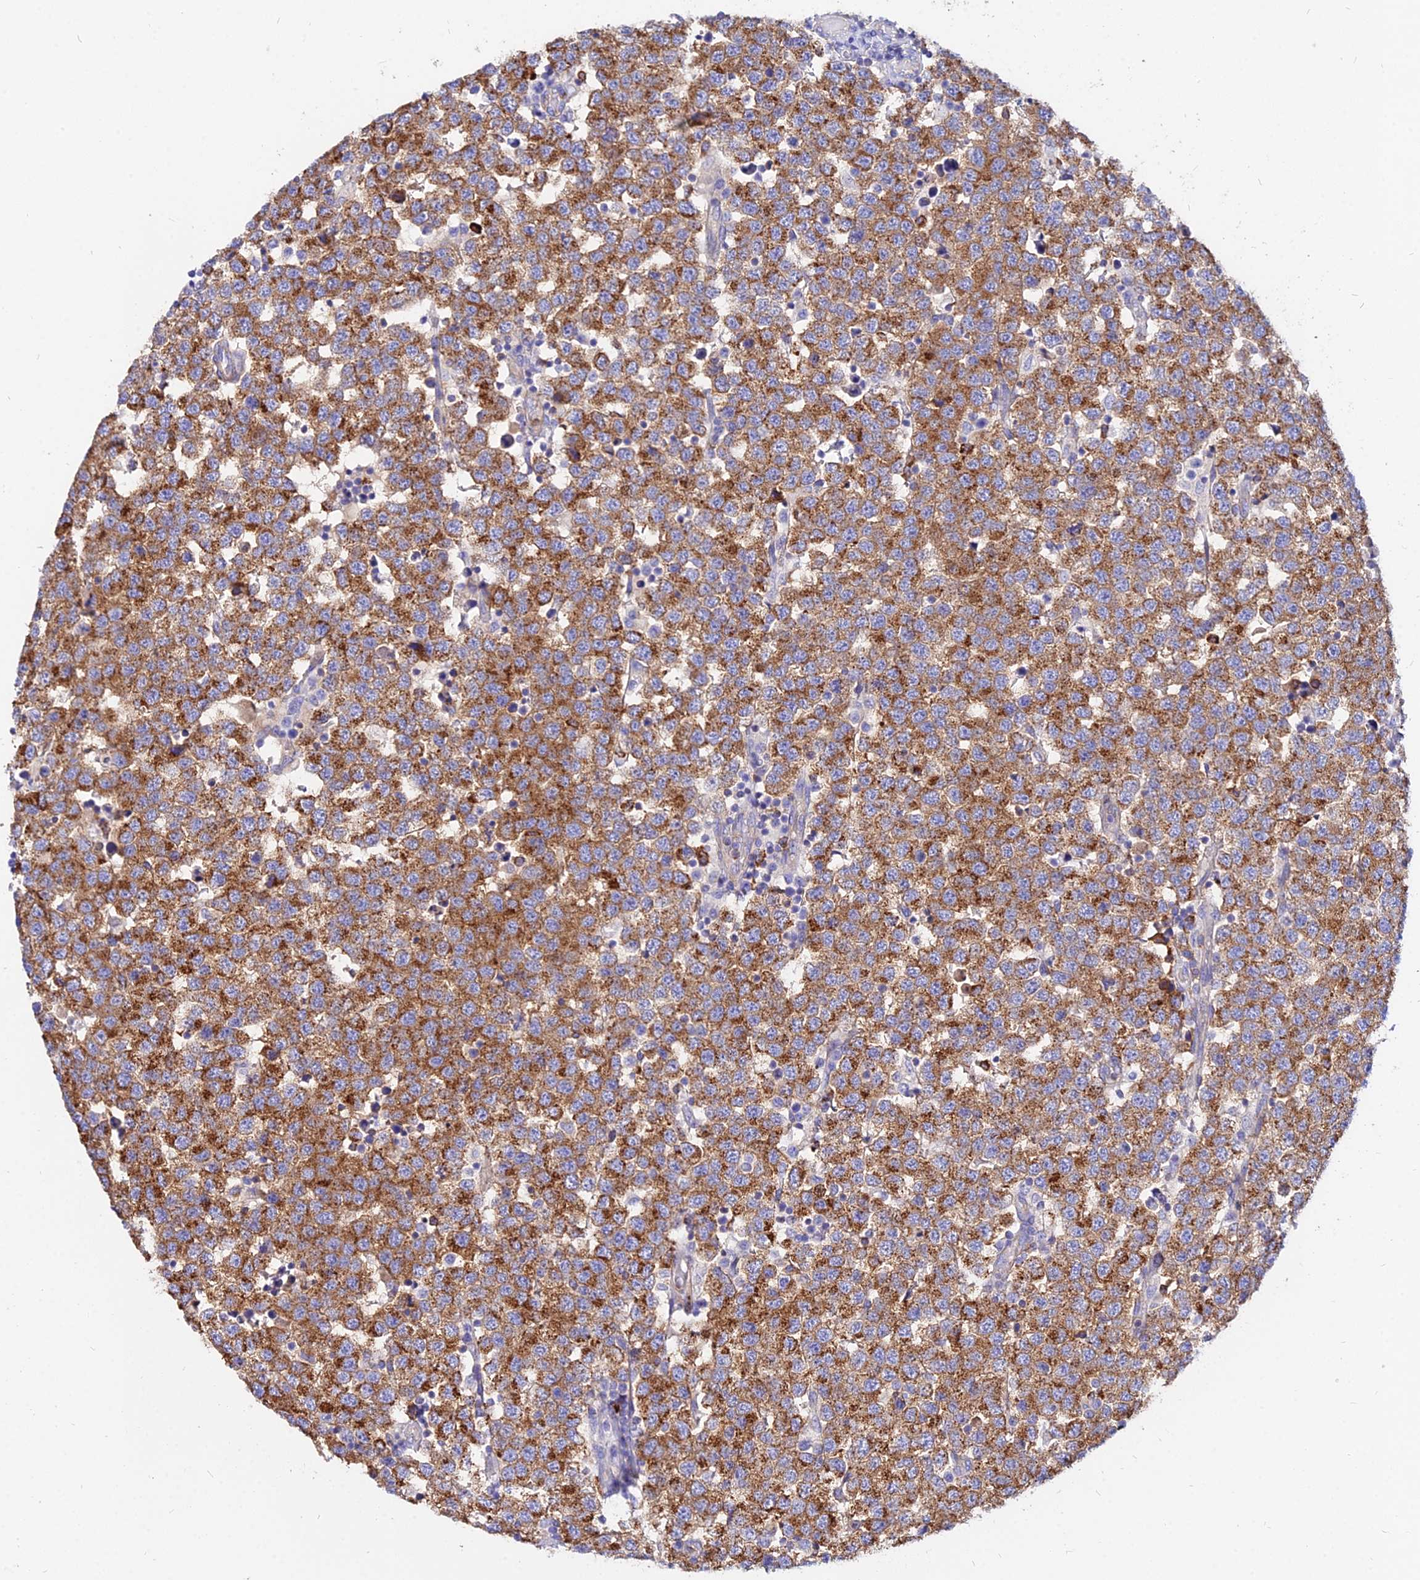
{"staining": {"intensity": "strong", "quantity": ">75%", "location": "cytoplasmic/membranous"}, "tissue": "testis cancer", "cell_type": "Tumor cells", "image_type": "cancer", "snomed": [{"axis": "morphology", "description": "Seminoma, NOS"}, {"axis": "topography", "description": "Testis"}], "caption": "Testis cancer (seminoma) tissue shows strong cytoplasmic/membranous expression in about >75% of tumor cells, visualized by immunohistochemistry. (Stains: DAB in brown, nuclei in blue, Microscopy: brightfield microscopy at high magnification).", "gene": "AGTRAP", "patient": {"sex": "male", "age": 34}}